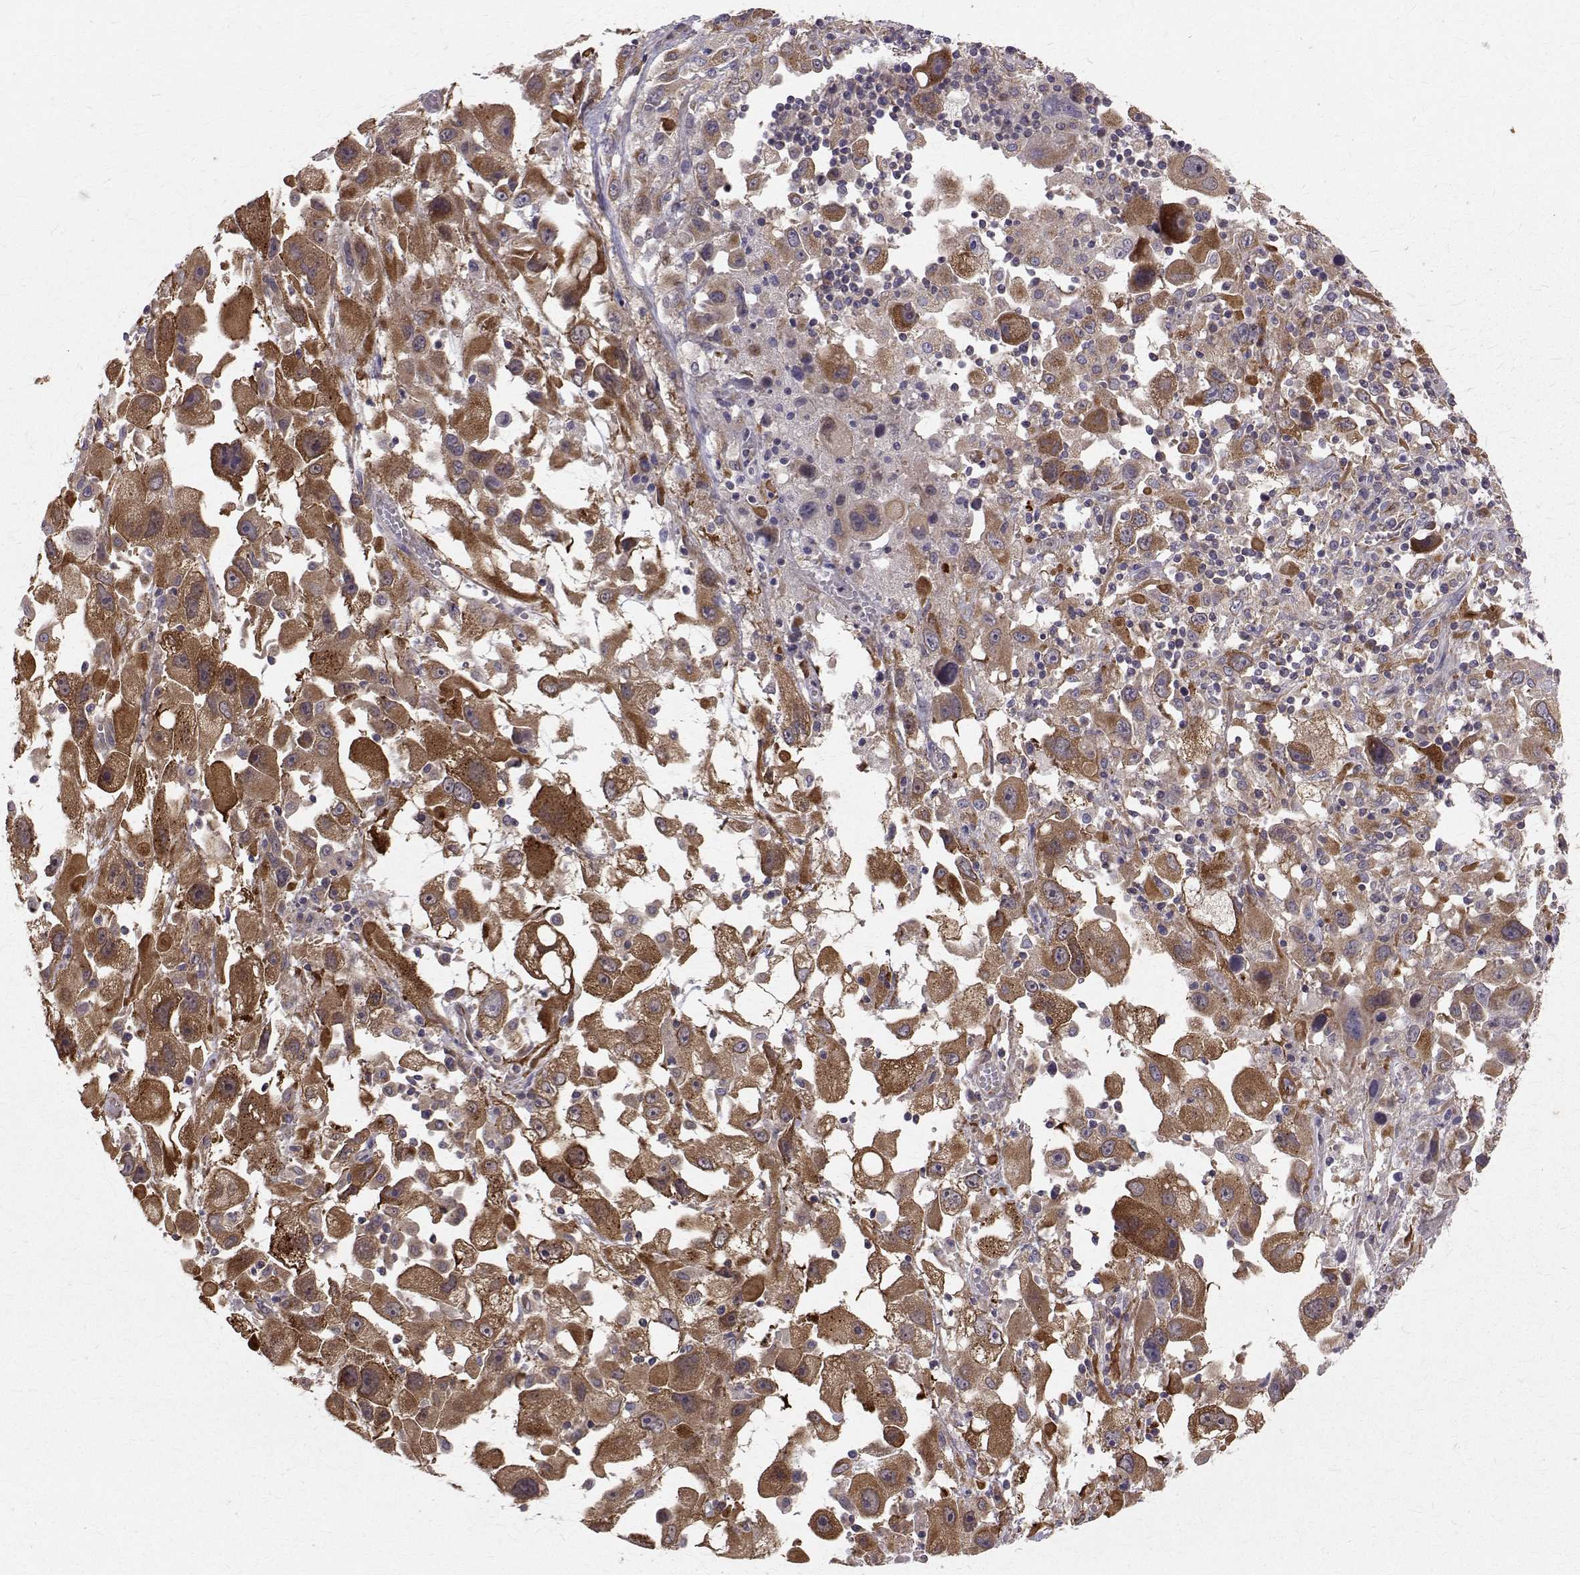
{"staining": {"intensity": "moderate", "quantity": ">75%", "location": "cytoplasmic/membranous"}, "tissue": "melanoma", "cell_type": "Tumor cells", "image_type": "cancer", "snomed": [{"axis": "morphology", "description": "Malignant melanoma, Metastatic site"}, {"axis": "topography", "description": "Soft tissue"}], "caption": "Immunohistochemical staining of melanoma displays moderate cytoplasmic/membranous protein positivity in about >75% of tumor cells.", "gene": "ARFGAP1", "patient": {"sex": "male", "age": 50}}